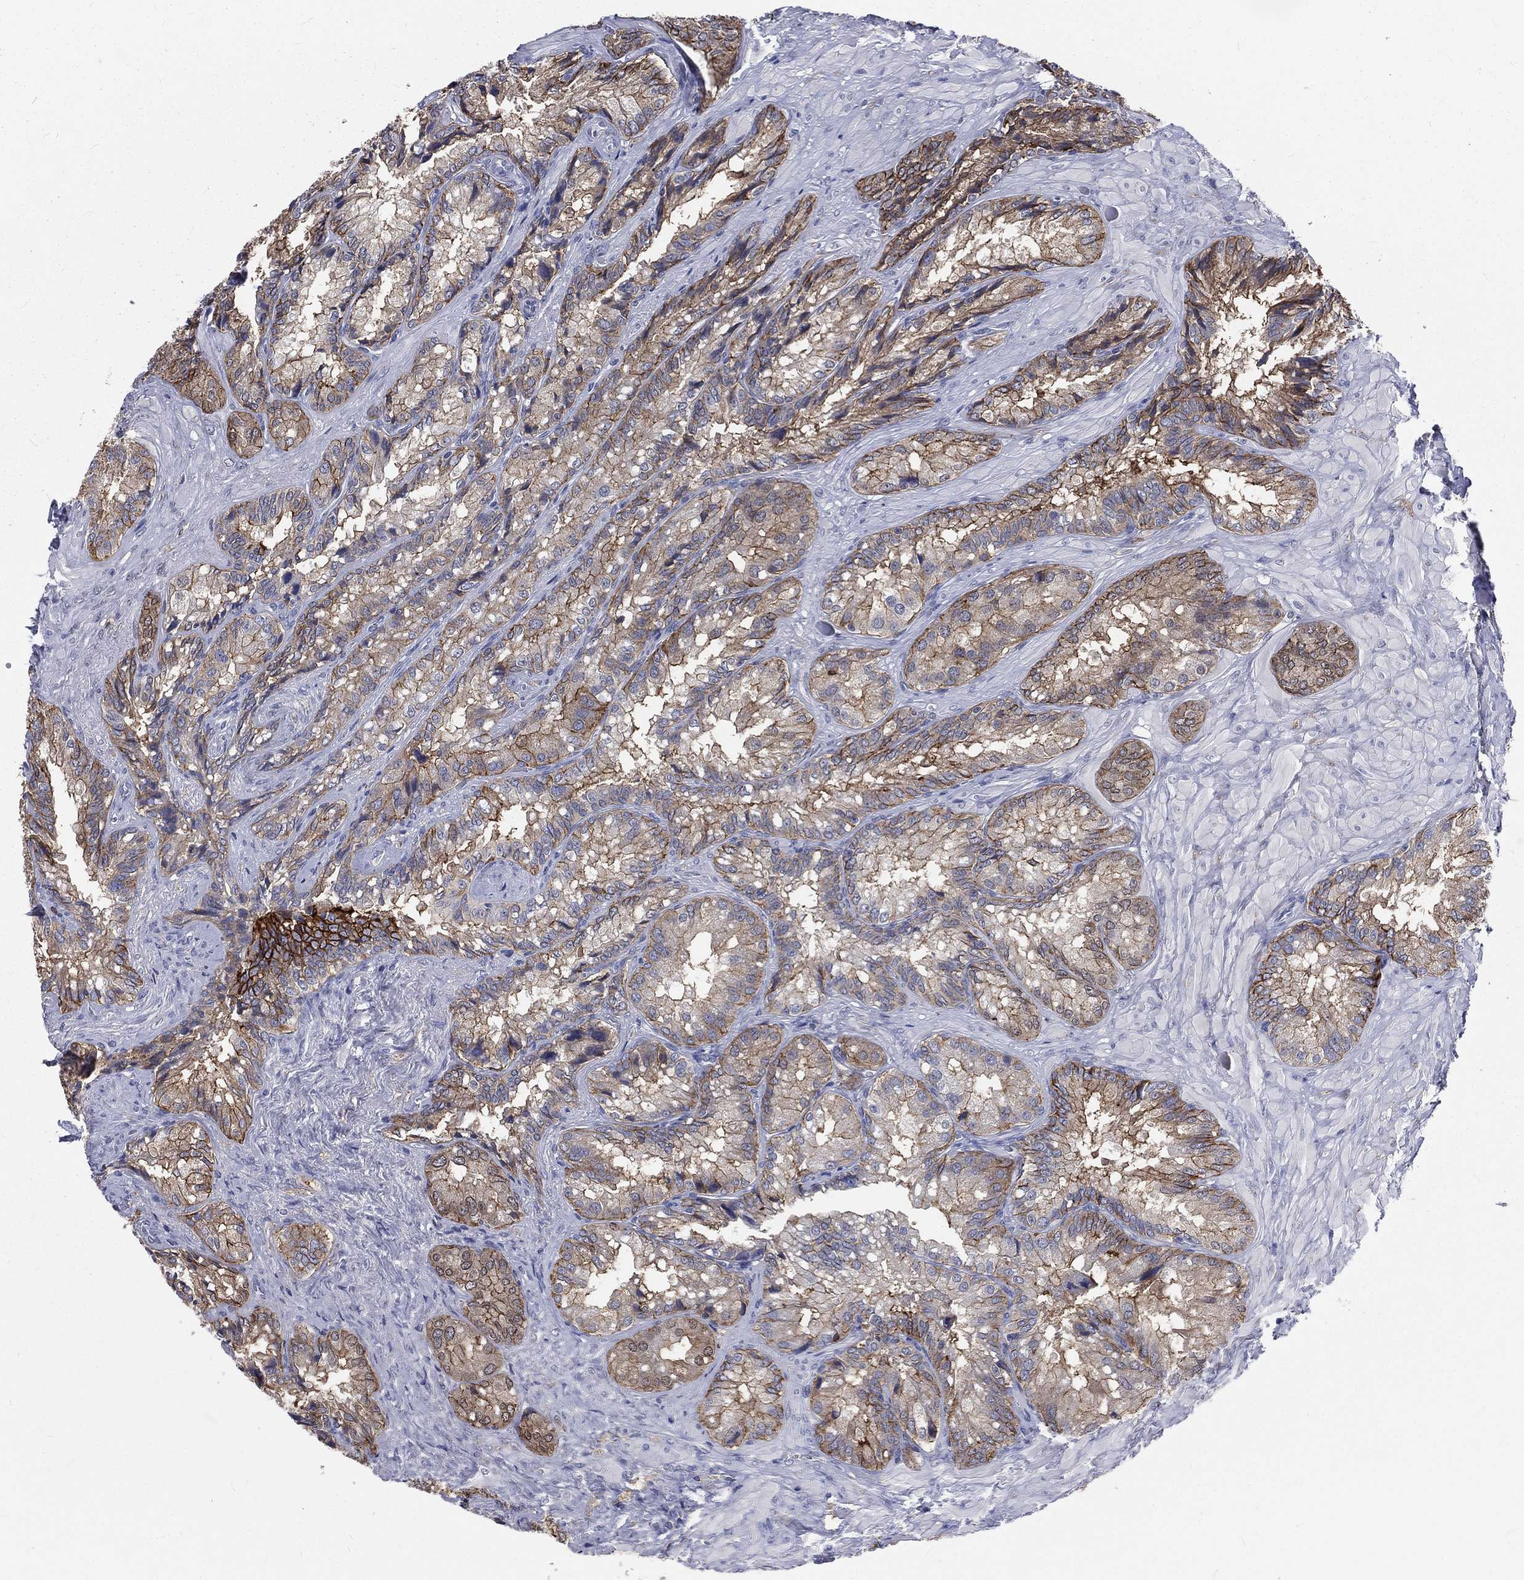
{"staining": {"intensity": "strong", "quantity": "<25%", "location": "cytoplasmic/membranous"}, "tissue": "seminal vesicle", "cell_type": "Glandular cells", "image_type": "normal", "snomed": [{"axis": "morphology", "description": "Normal tissue, NOS"}, {"axis": "topography", "description": "Seminal veicle"}], "caption": "Seminal vesicle stained for a protein reveals strong cytoplasmic/membranous positivity in glandular cells. (DAB (3,3'-diaminobenzidine) IHC, brown staining for protein, blue staining for nuclei).", "gene": "BASP1", "patient": {"sex": "male", "age": 68}}